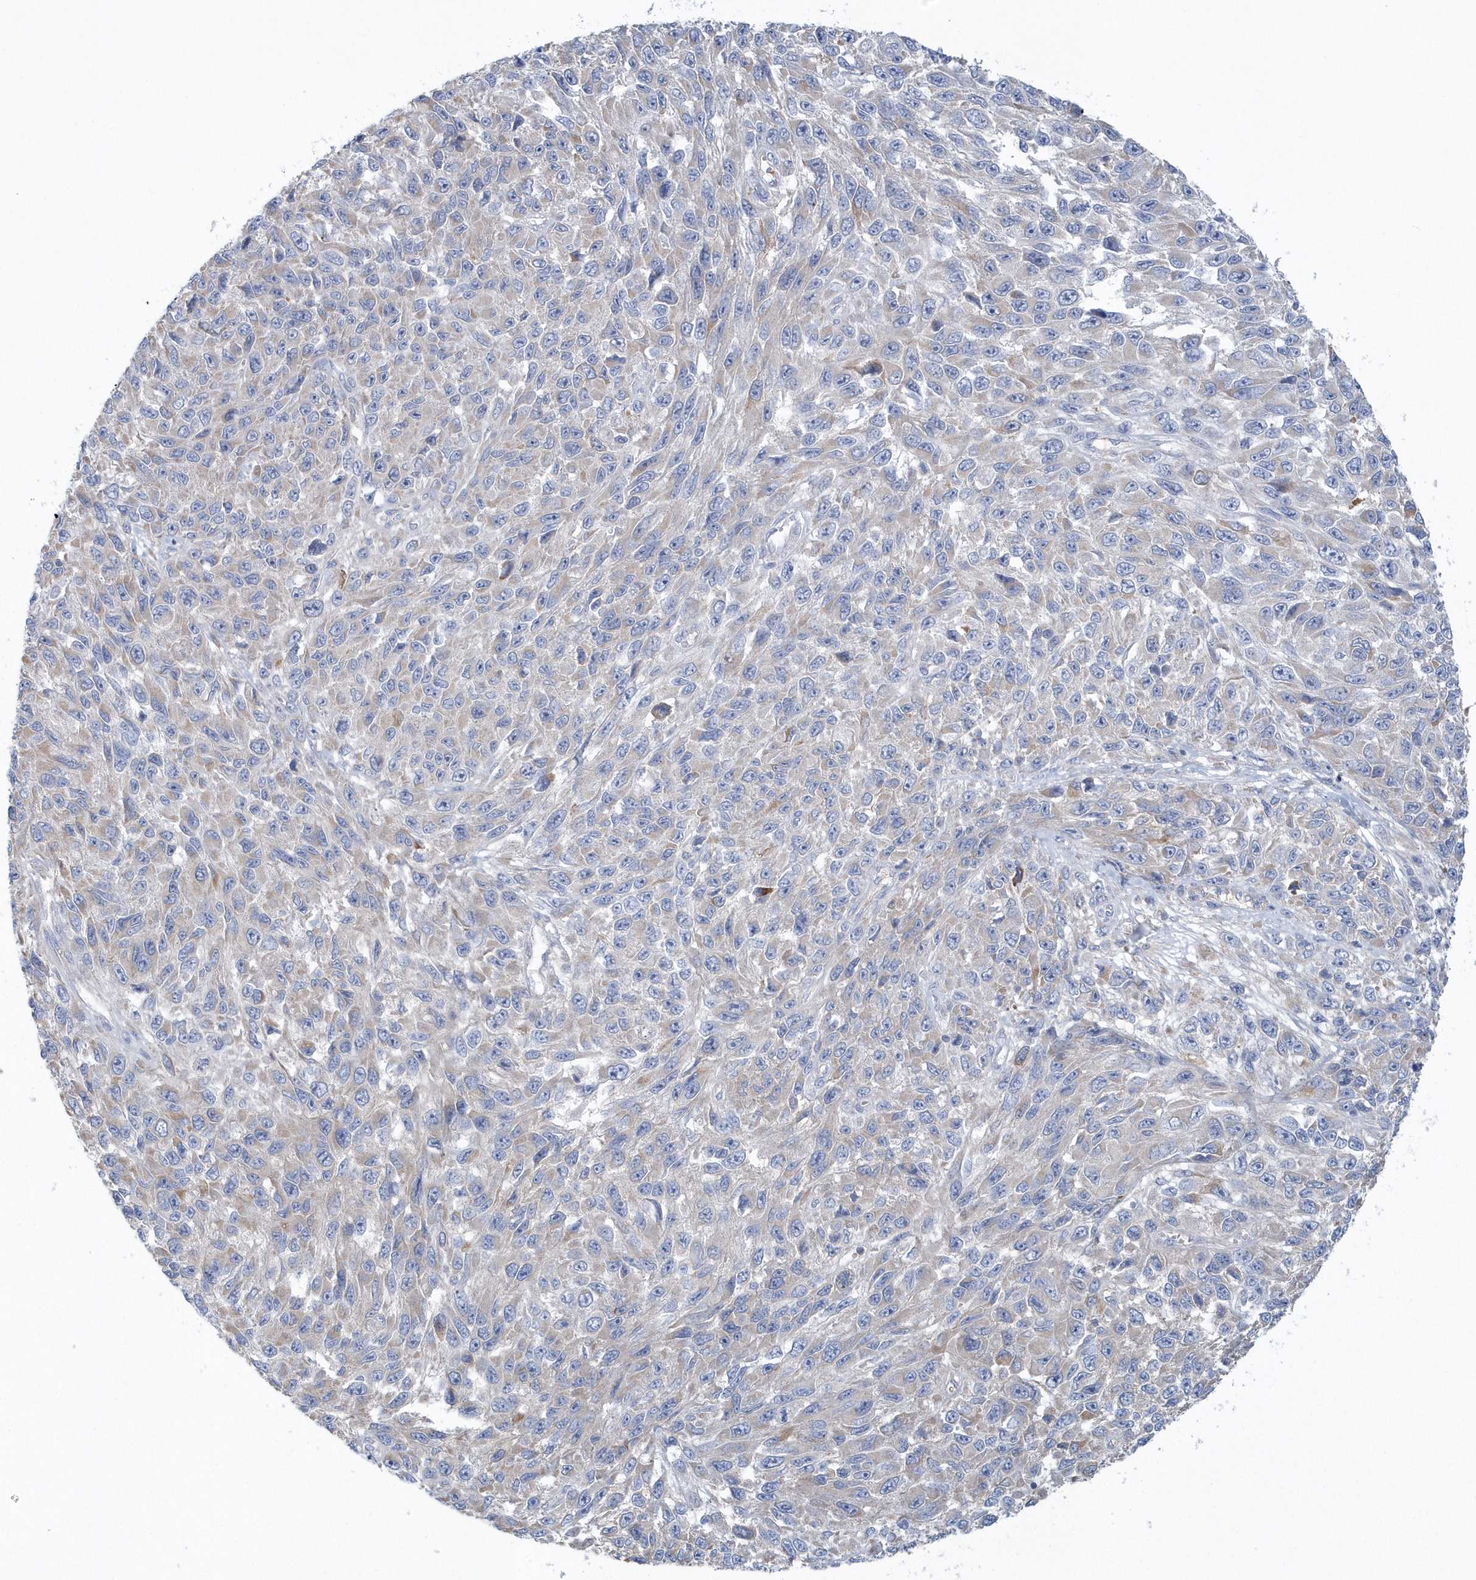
{"staining": {"intensity": "weak", "quantity": "<25%", "location": "cytoplasmic/membranous"}, "tissue": "melanoma", "cell_type": "Tumor cells", "image_type": "cancer", "snomed": [{"axis": "morphology", "description": "Malignant melanoma, NOS"}, {"axis": "topography", "description": "Skin"}], "caption": "The image demonstrates no staining of tumor cells in malignant melanoma. Brightfield microscopy of immunohistochemistry (IHC) stained with DAB (3,3'-diaminobenzidine) (brown) and hematoxylin (blue), captured at high magnification.", "gene": "SPATA18", "patient": {"sex": "female", "age": 96}}